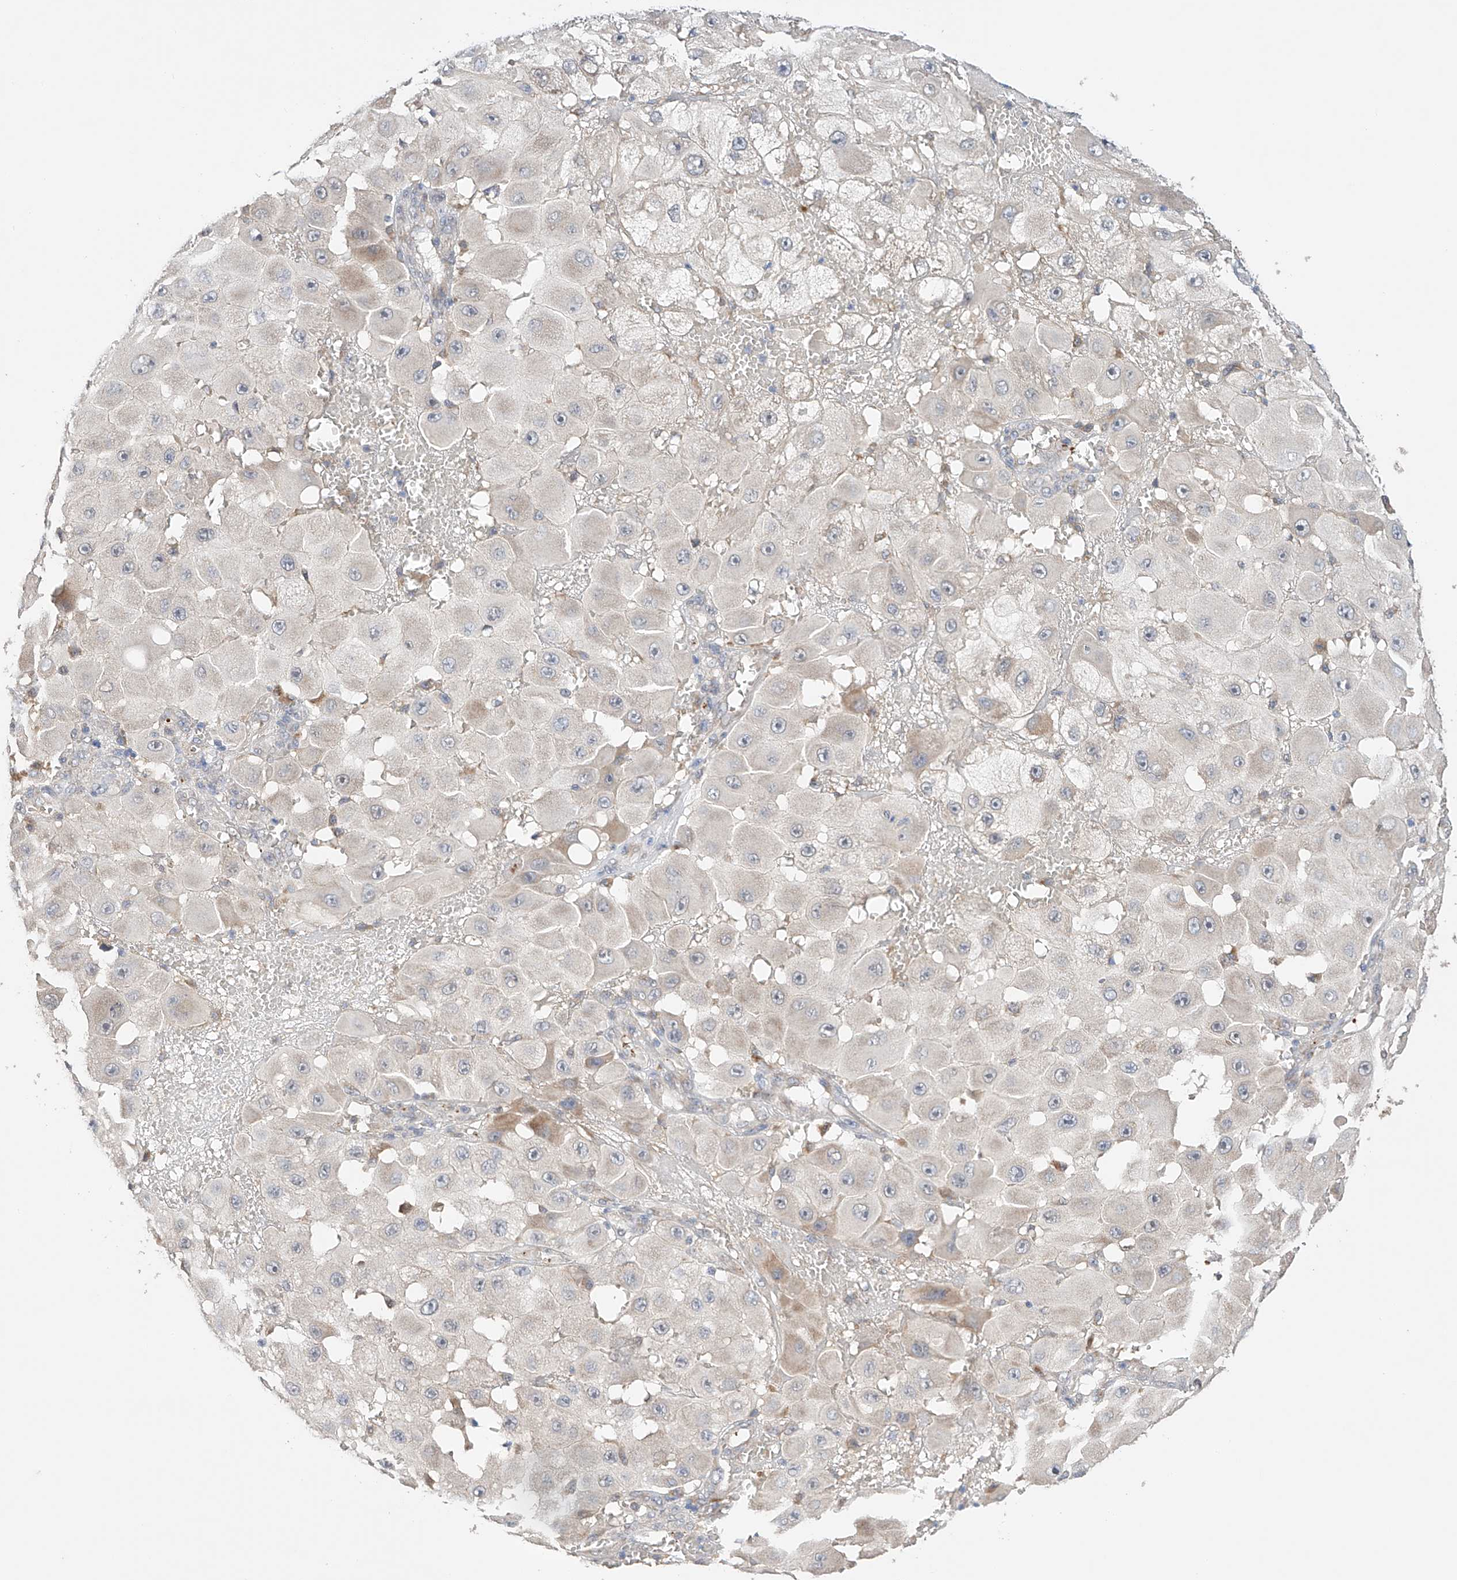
{"staining": {"intensity": "negative", "quantity": "none", "location": "none"}, "tissue": "melanoma", "cell_type": "Tumor cells", "image_type": "cancer", "snomed": [{"axis": "morphology", "description": "Malignant melanoma, NOS"}, {"axis": "topography", "description": "Skin"}], "caption": "IHC of malignant melanoma displays no expression in tumor cells.", "gene": "ZFHX2", "patient": {"sex": "female", "age": 81}}